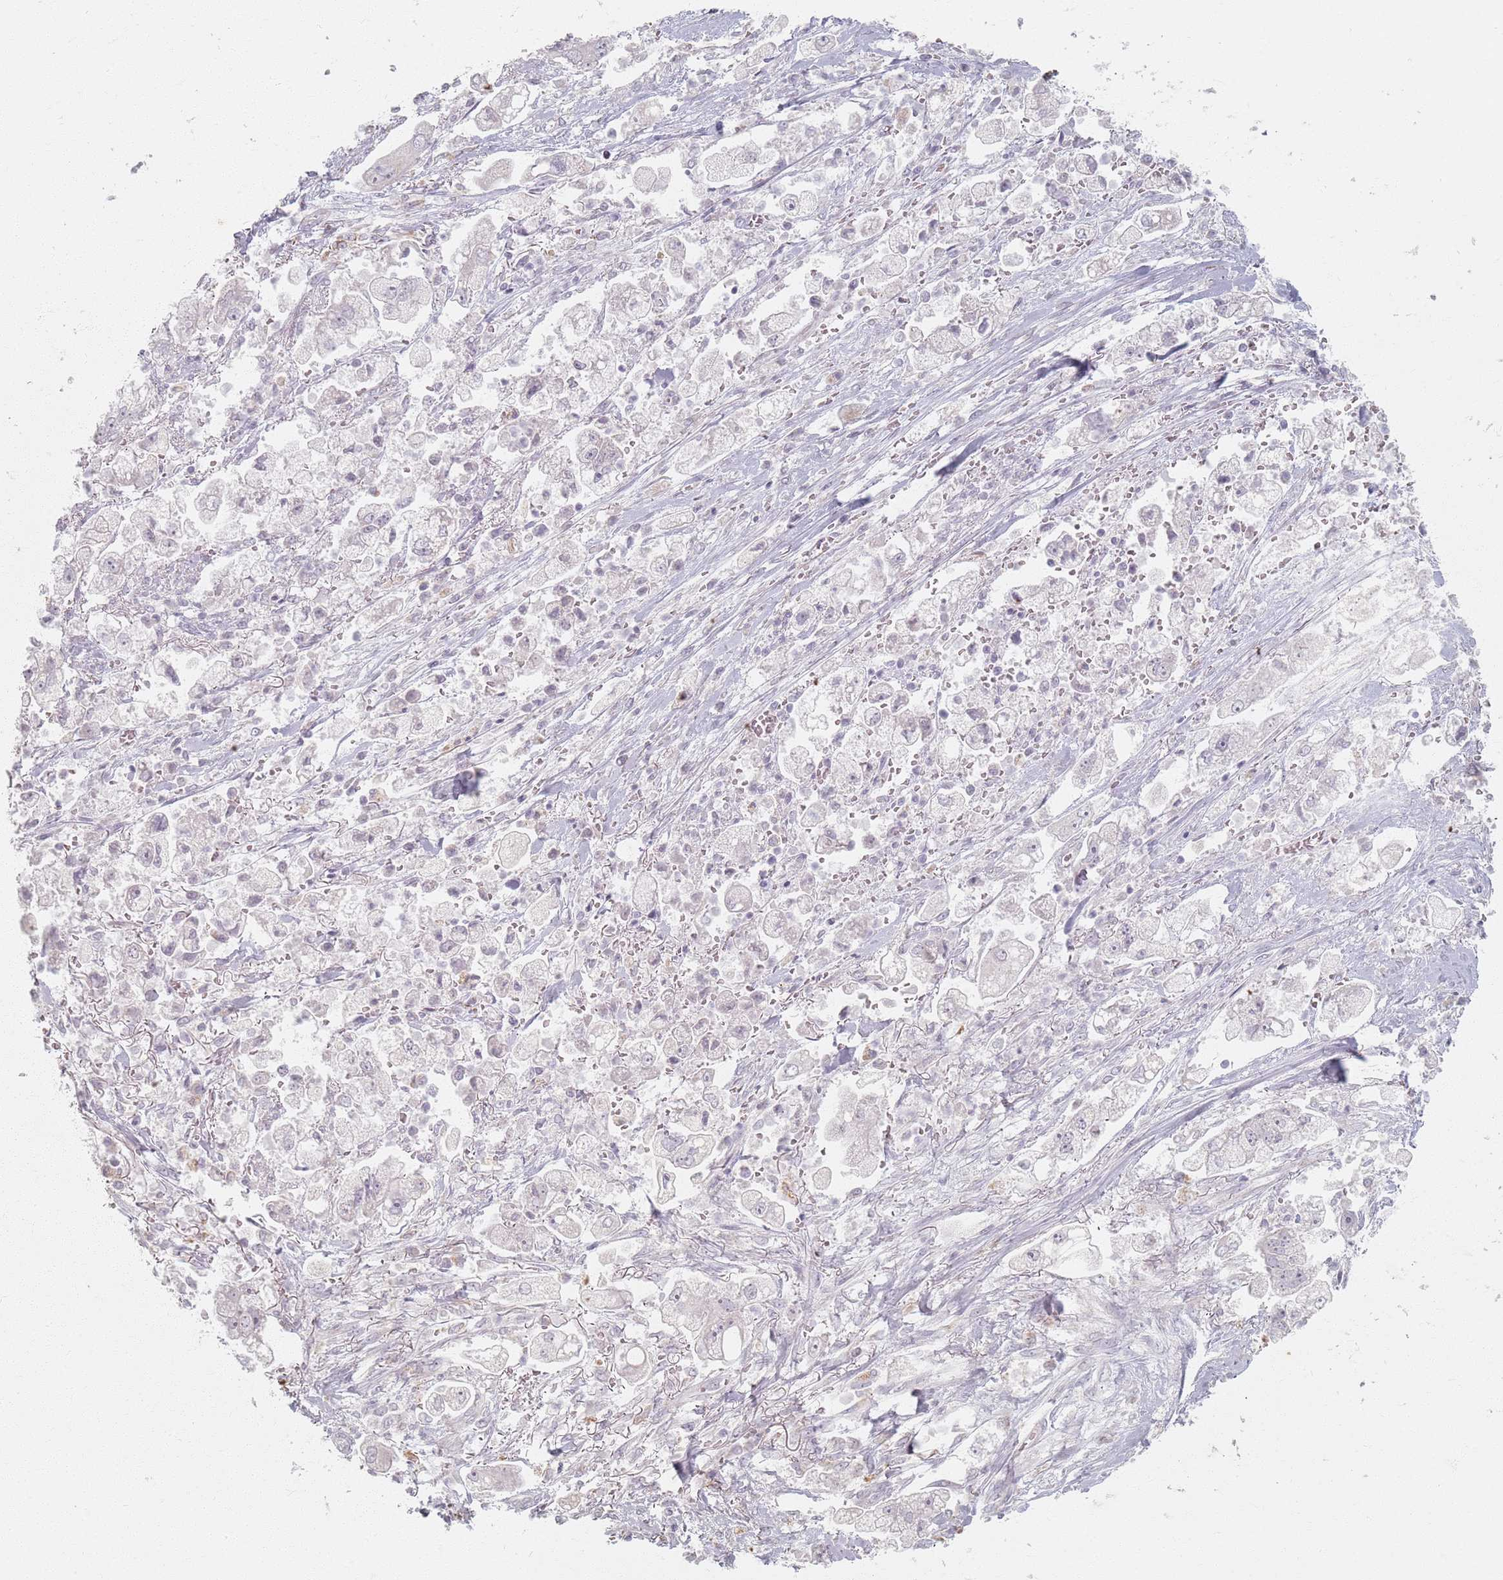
{"staining": {"intensity": "negative", "quantity": "none", "location": "none"}, "tissue": "stomach cancer", "cell_type": "Tumor cells", "image_type": "cancer", "snomed": [{"axis": "morphology", "description": "Adenocarcinoma, NOS"}, {"axis": "topography", "description": "Stomach"}], "caption": "An immunohistochemistry (IHC) image of adenocarcinoma (stomach) is shown. There is no staining in tumor cells of adenocarcinoma (stomach). (Stains: DAB immunohistochemistry (IHC) with hematoxylin counter stain, Microscopy: brightfield microscopy at high magnification).", "gene": "PKD2L2", "patient": {"sex": "male", "age": 62}}